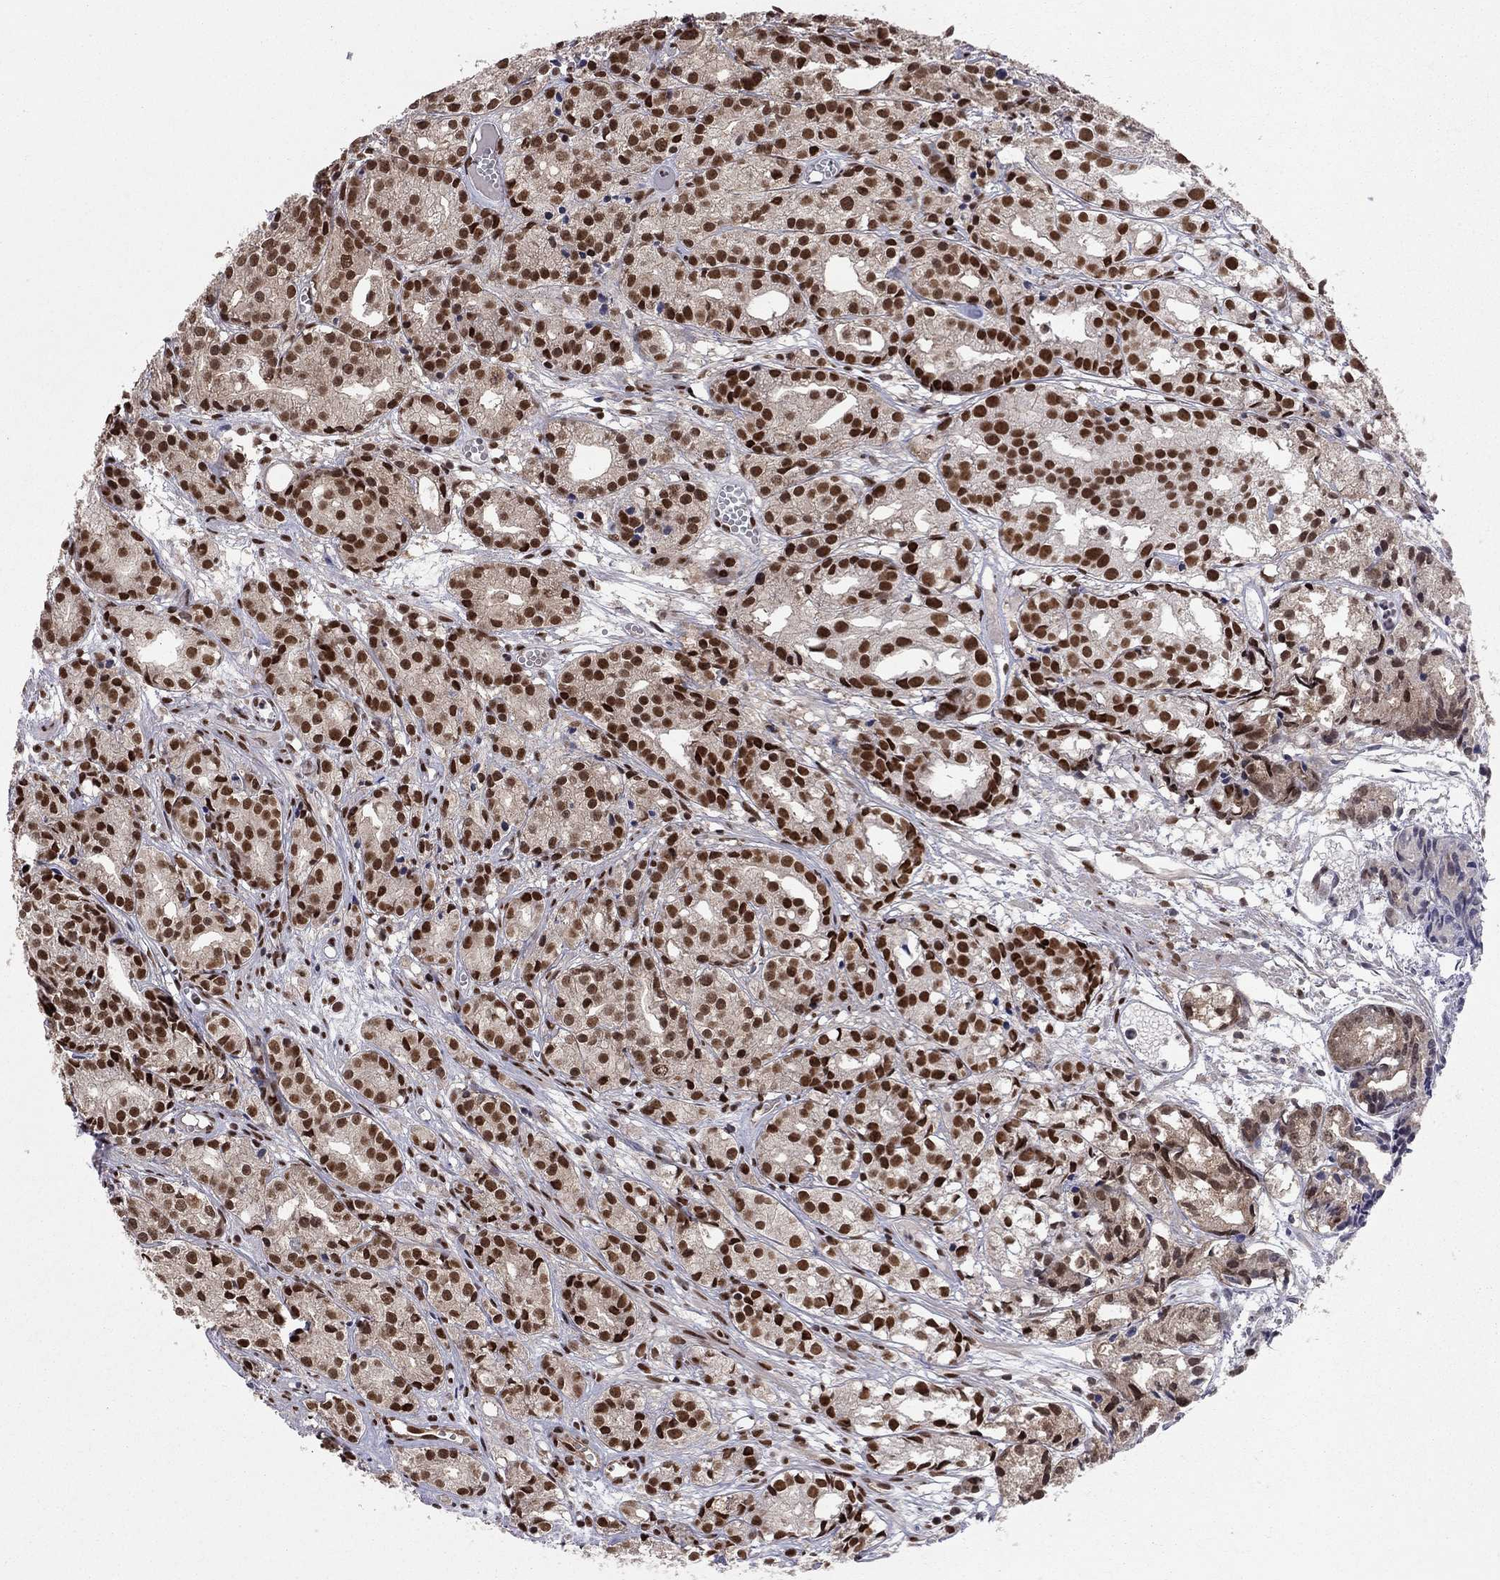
{"staining": {"intensity": "strong", "quantity": ">75%", "location": "nuclear"}, "tissue": "prostate cancer", "cell_type": "Tumor cells", "image_type": "cancer", "snomed": [{"axis": "morphology", "description": "Adenocarcinoma, Medium grade"}, {"axis": "topography", "description": "Prostate"}], "caption": "The photomicrograph shows immunohistochemical staining of adenocarcinoma (medium-grade) (prostate). There is strong nuclear expression is identified in approximately >75% of tumor cells. The protein of interest is stained brown, and the nuclei are stained in blue (DAB (3,3'-diaminobenzidine) IHC with brightfield microscopy, high magnification).", "gene": "SAP30L", "patient": {"sex": "male", "age": 74}}